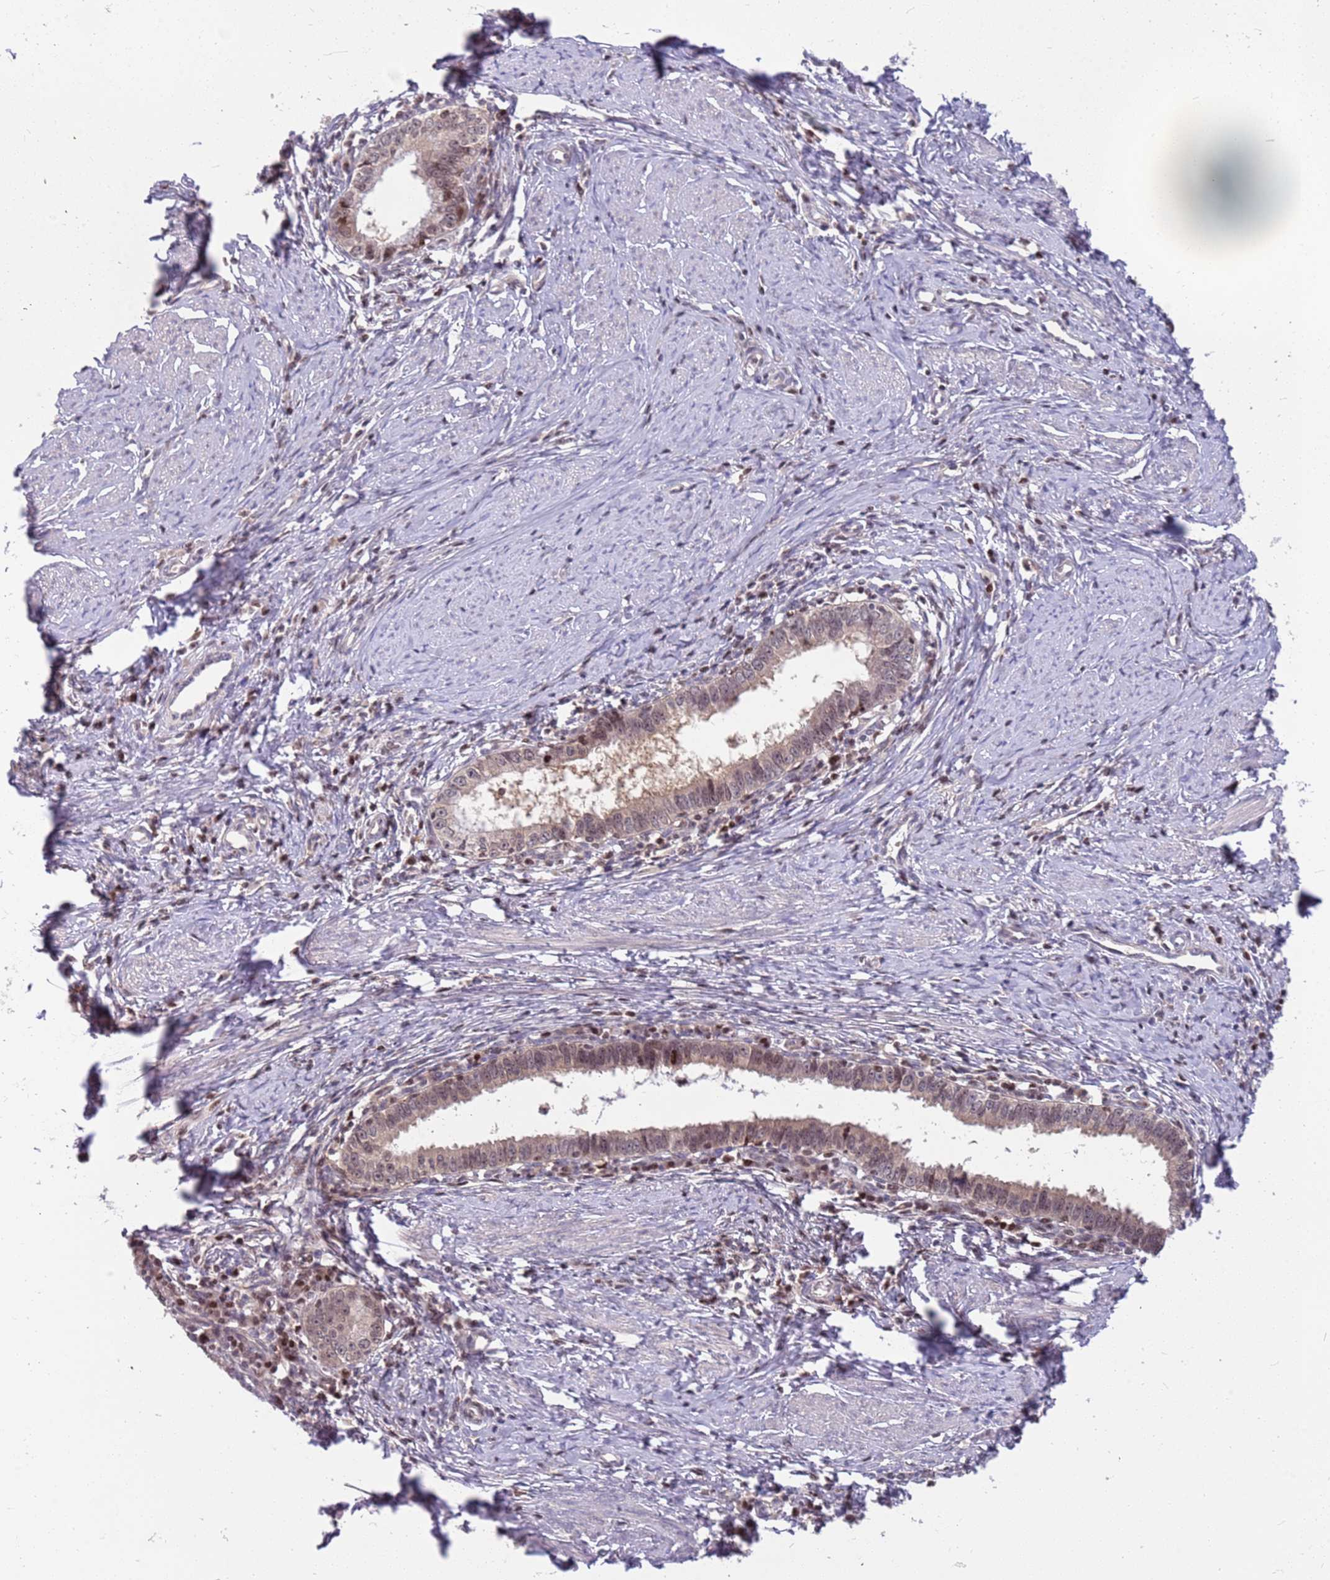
{"staining": {"intensity": "weak", "quantity": "<25%", "location": "cytoplasmic/membranous,nuclear"}, "tissue": "cervical cancer", "cell_type": "Tumor cells", "image_type": "cancer", "snomed": [{"axis": "morphology", "description": "Adenocarcinoma, NOS"}, {"axis": "topography", "description": "Cervix"}], "caption": "The micrograph reveals no staining of tumor cells in cervical cancer. (IHC, brightfield microscopy, high magnification).", "gene": "ARHGEF5", "patient": {"sex": "female", "age": 36}}